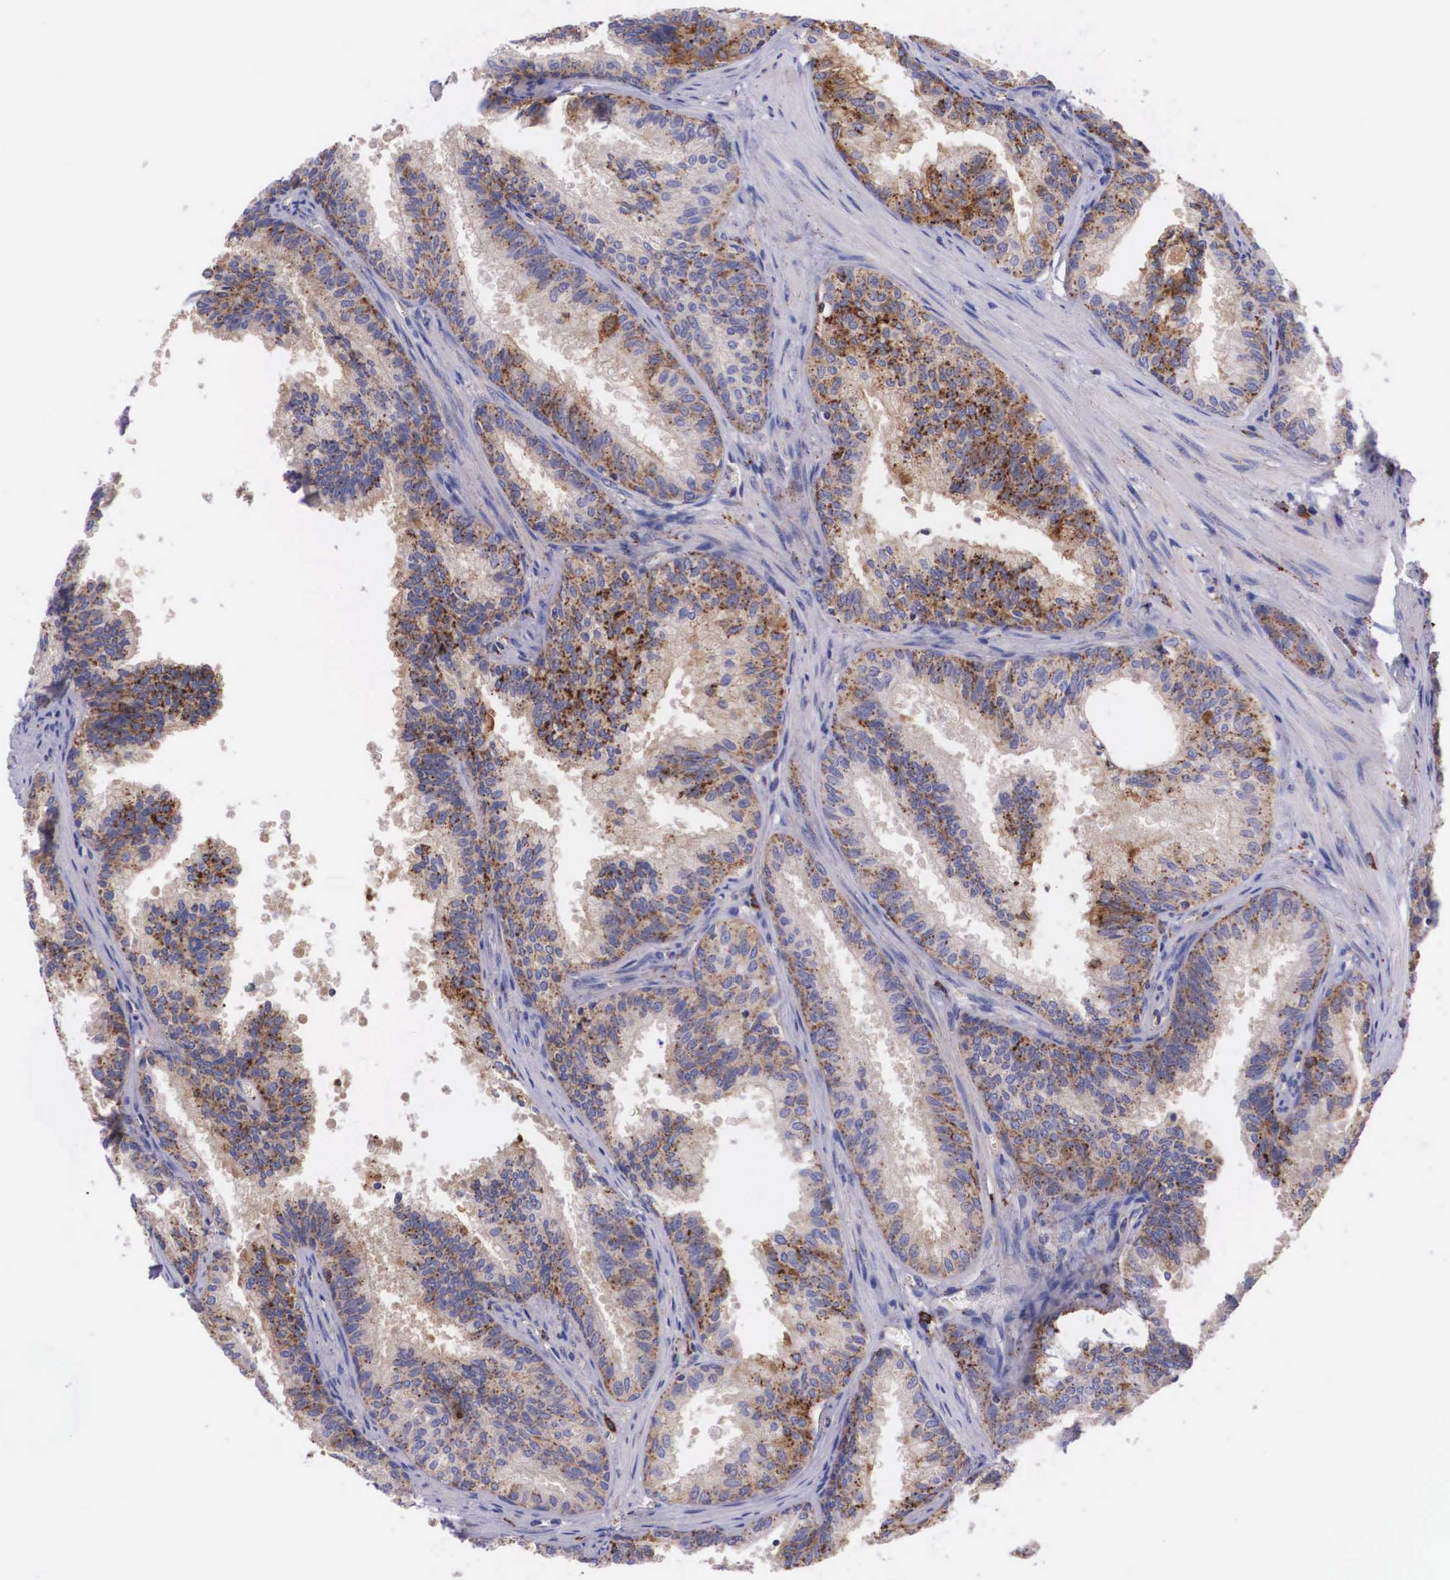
{"staining": {"intensity": "moderate", "quantity": "25%-75%", "location": "cytoplasmic/membranous"}, "tissue": "prostate", "cell_type": "Glandular cells", "image_type": "normal", "snomed": [{"axis": "morphology", "description": "Normal tissue, NOS"}, {"axis": "topography", "description": "Prostate"}], "caption": "A brown stain labels moderate cytoplasmic/membranous expression of a protein in glandular cells of unremarkable prostate. (Stains: DAB in brown, nuclei in blue, Microscopy: brightfield microscopy at high magnification).", "gene": "NAGA", "patient": {"sex": "male", "age": 68}}